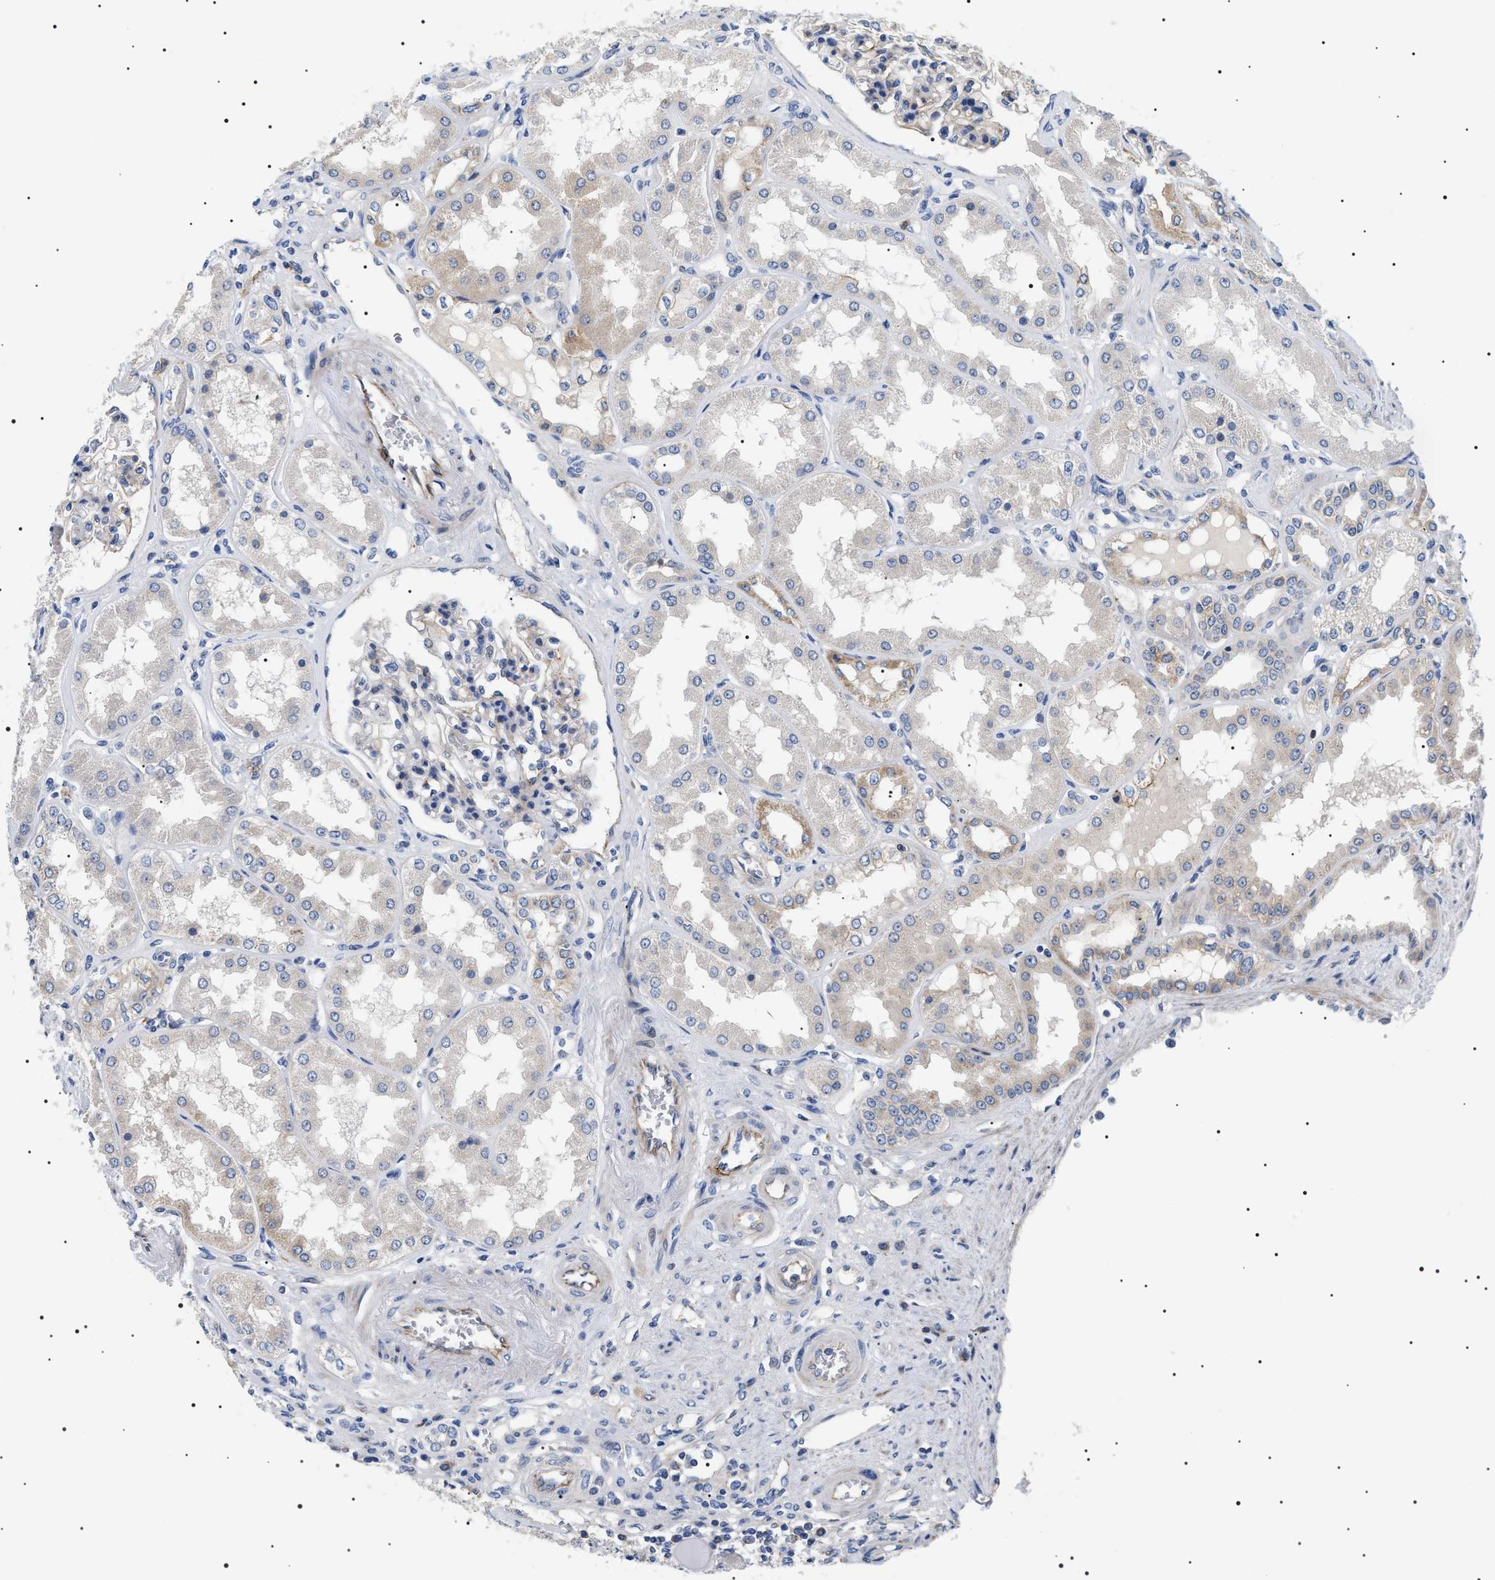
{"staining": {"intensity": "weak", "quantity": "25%-75%", "location": "cytoplasmic/membranous"}, "tissue": "kidney", "cell_type": "Cells in glomeruli", "image_type": "normal", "snomed": [{"axis": "morphology", "description": "Normal tissue, NOS"}, {"axis": "topography", "description": "Kidney"}], "caption": "Weak cytoplasmic/membranous positivity is identified in approximately 25%-75% of cells in glomeruli in unremarkable kidney. (IHC, brightfield microscopy, high magnification).", "gene": "TMEM222", "patient": {"sex": "female", "age": 56}}